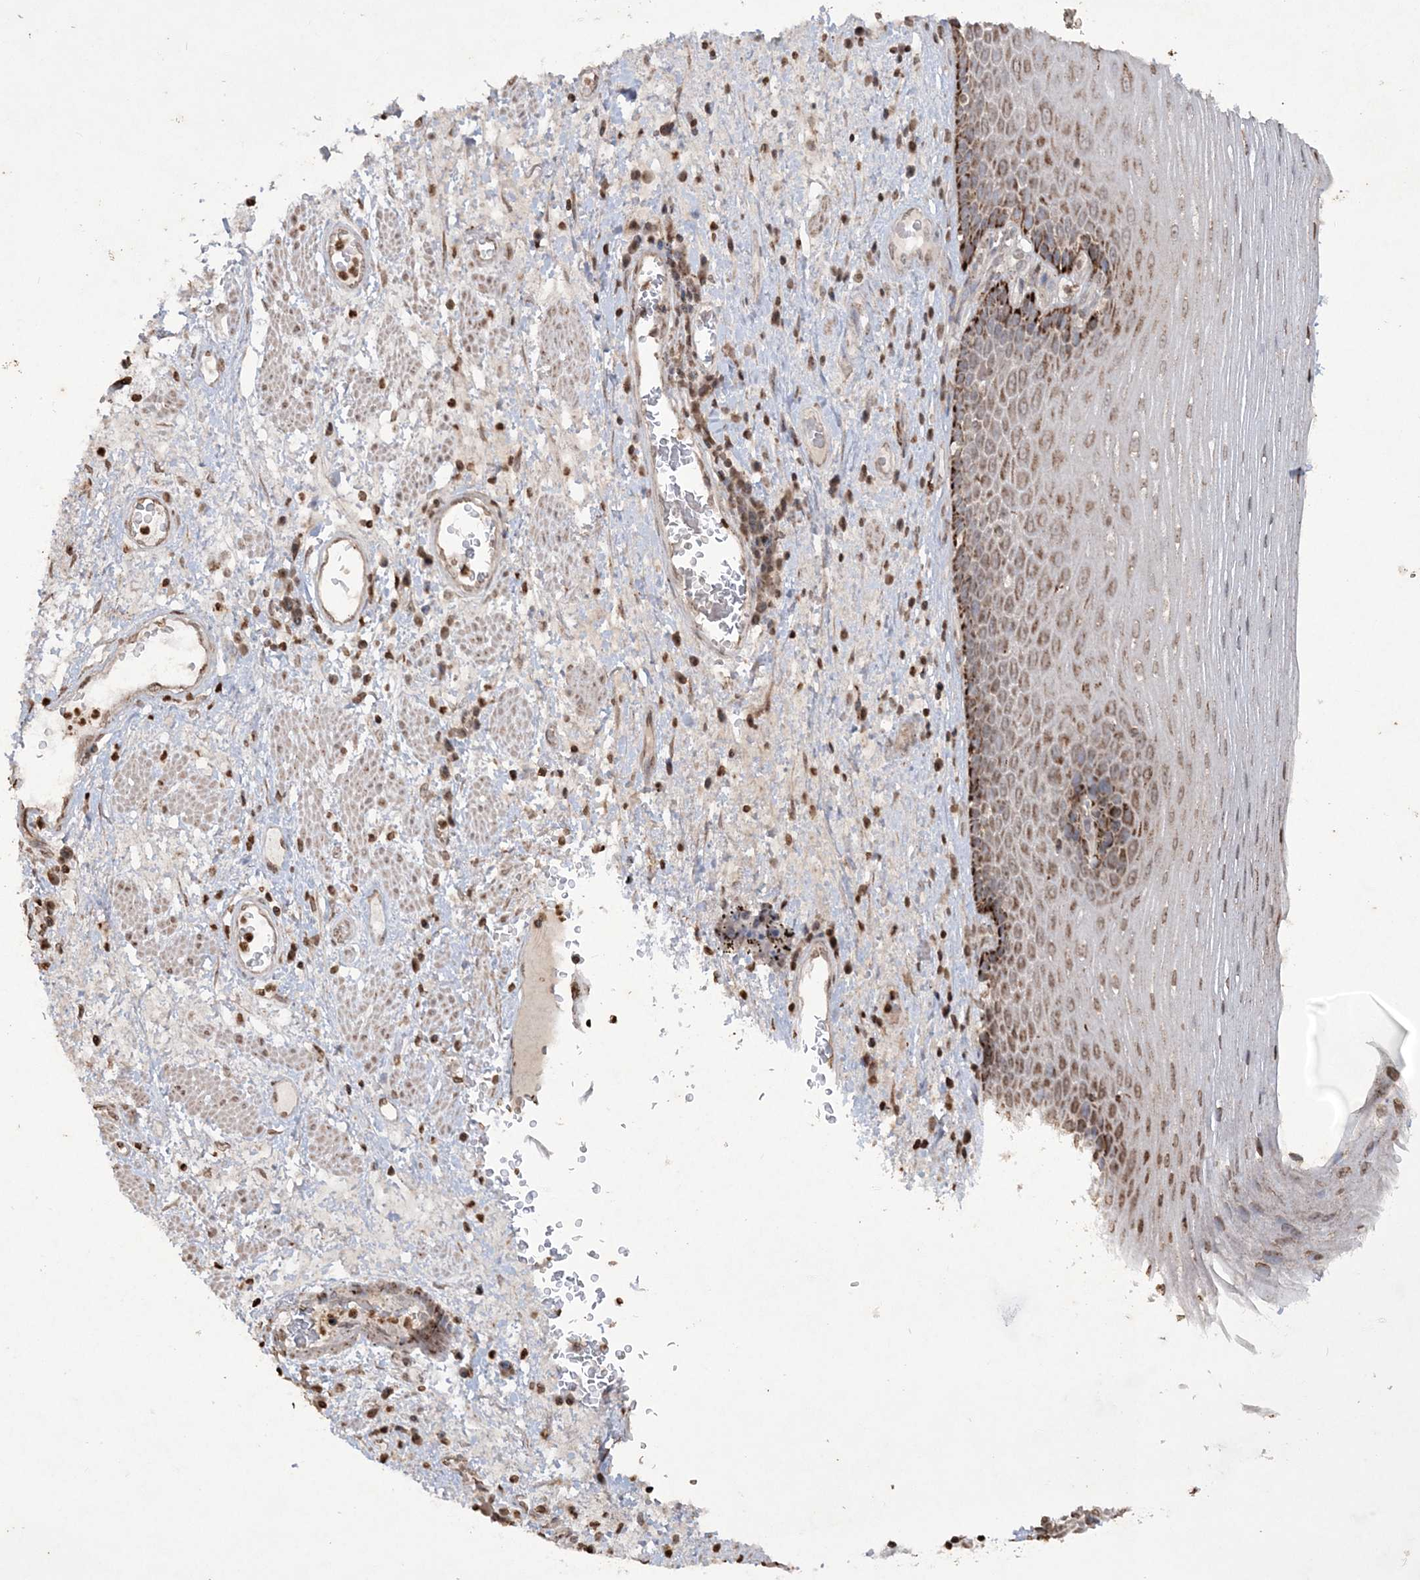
{"staining": {"intensity": "strong", "quantity": "<25%", "location": "cytoplasmic/membranous"}, "tissue": "esophagus", "cell_type": "Squamous epithelial cells", "image_type": "normal", "snomed": [{"axis": "morphology", "description": "Normal tissue, NOS"}, {"axis": "morphology", "description": "Adenocarcinoma, NOS"}, {"axis": "topography", "description": "Esophagus"}], "caption": "A photomicrograph of esophagus stained for a protein demonstrates strong cytoplasmic/membranous brown staining in squamous epithelial cells. (DAB IHC with brightfield microscopy, high magnification).", "gene": "TTC7A", "patient": {"sex": "male", "age": 62}}